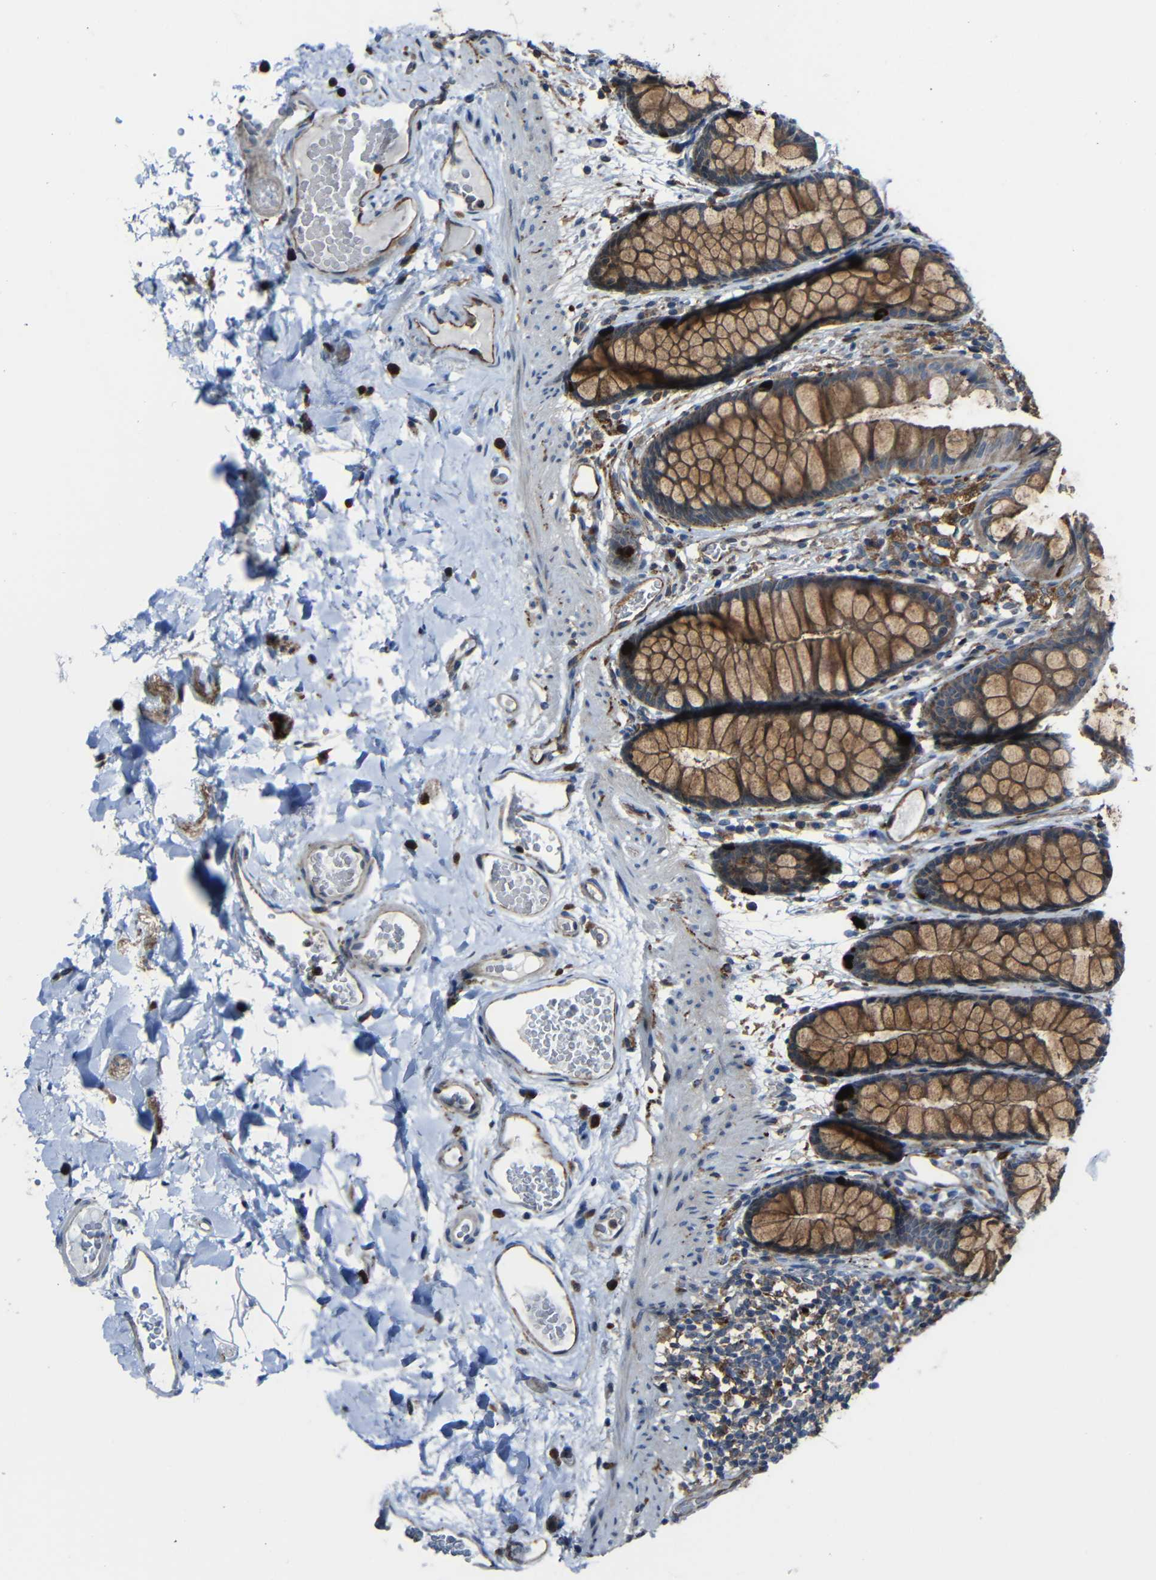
{"staining": {"intensity": "moderate", "quantity": ">75%", "location": "cytoplasmic/membranous"}, "tissue": "colon", "cell_type": "Endothelial cells", "image_type": "normal", "snomed": [{"axis": "morphology", "description": "Normal tissue, NOS"}, {"axis": "topography", "description": "Colon"}], "caption": "The micrograph shows immunohistochemical staining of normal colon. There is moderate cytoplasmic/membranous positivity is present in about >75% of endothelial cells.", "gene": "DNAJC5", "patient": {"sex": "female", "age": 55}}